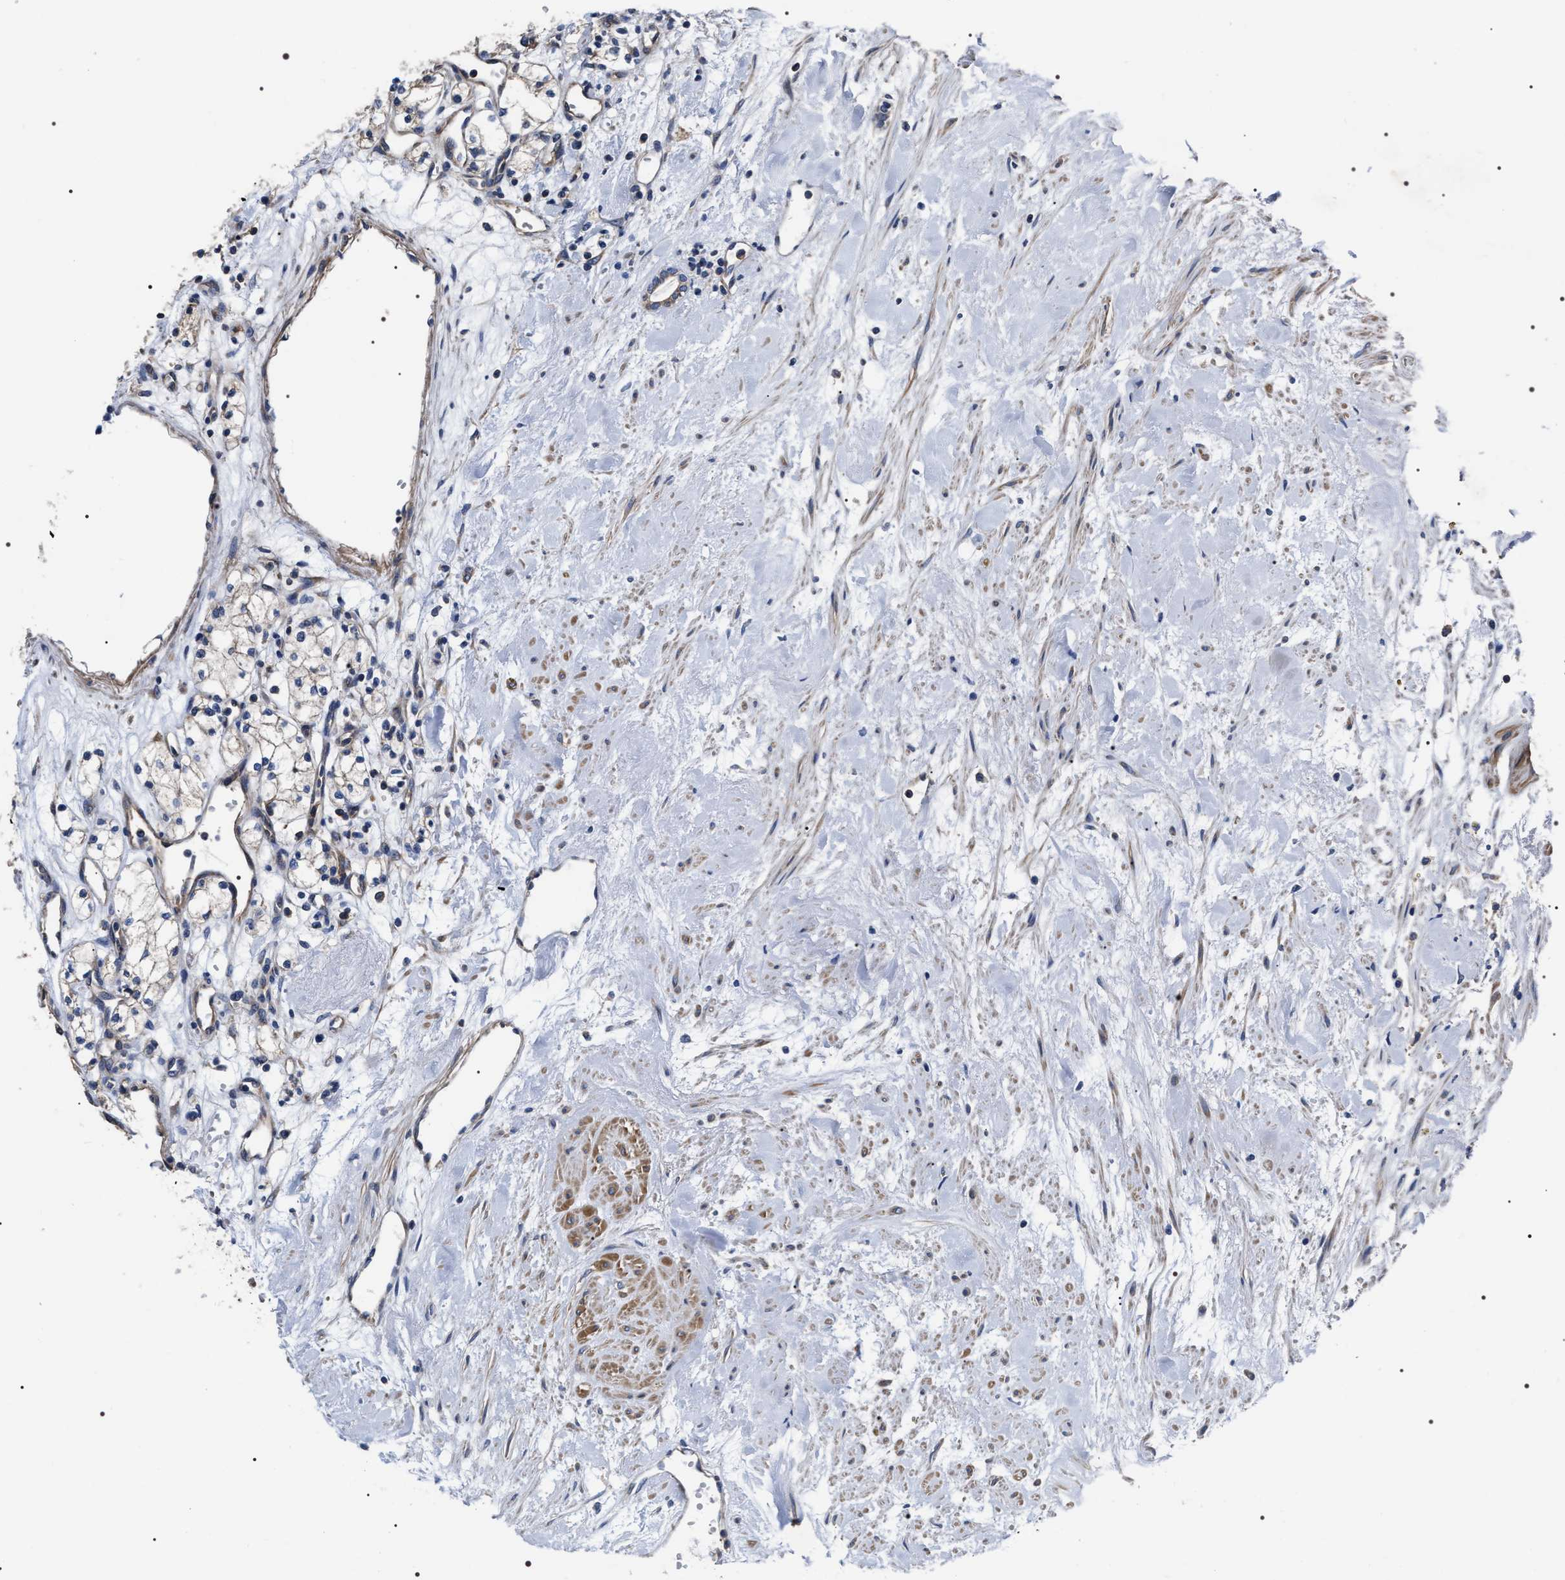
{"staining": {"intensity": "weak", "quantity": "25%-75%", "location": "cytoplasmic/membranous"}, "tissue": "renal cancer", "cell_type": "Tumor cells", "image_type": "cancer", "snomed": [{"axis": "morphology", "description": "Adenocarcinoma, NOS"}, {"axis": "topography", "description": "Kidney"}], "caption": "Renal adenocarcinoma was stained to show a protein in brown. There is low levels of weak cytoplasmic/membranous expression in about 25%-75% of tumor cells.", "gene": "MIS18A", "patient": {"sex": "male", "age": 59}}